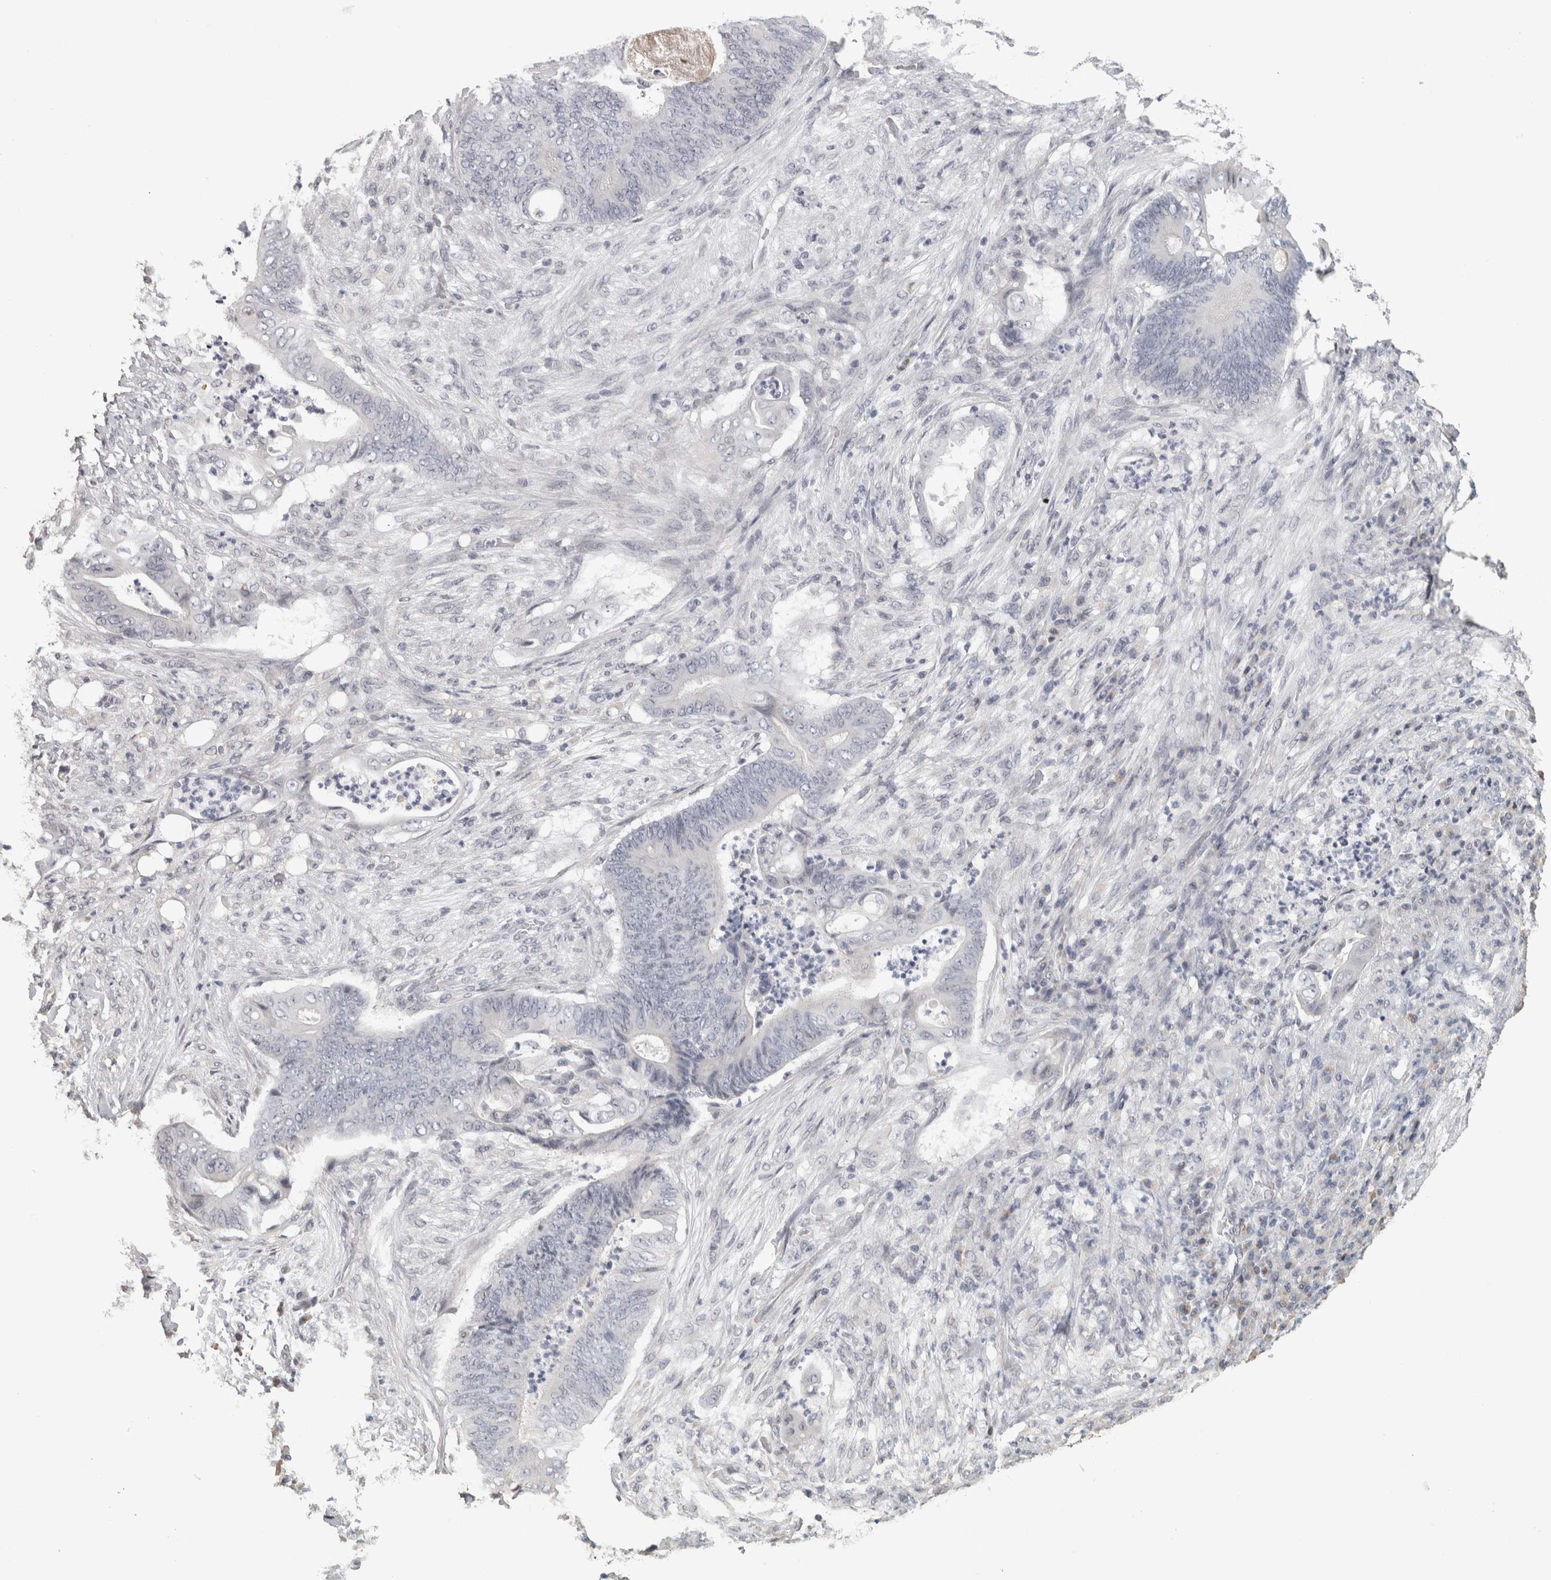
{"staining": {"intensity": "negative", "quantity": "none", "location": "none"}, "tissue": "stomach cancer", "cell_type": "Tumor cells", "image_type": "cancer", "snomed": [{"axis": "morphology", "description": "Adenocarcinoma, NOS"}, {"axis": "topography", "description": "Stomach"}], "caption": "Human stomach cancer (adenocarcinoma) stained for a protein using immunohistochemistry (IHC) exhibits no expression in tumor cells.", "gene": "NECAB1", "patient": {"sex": "female", "age": 73}}